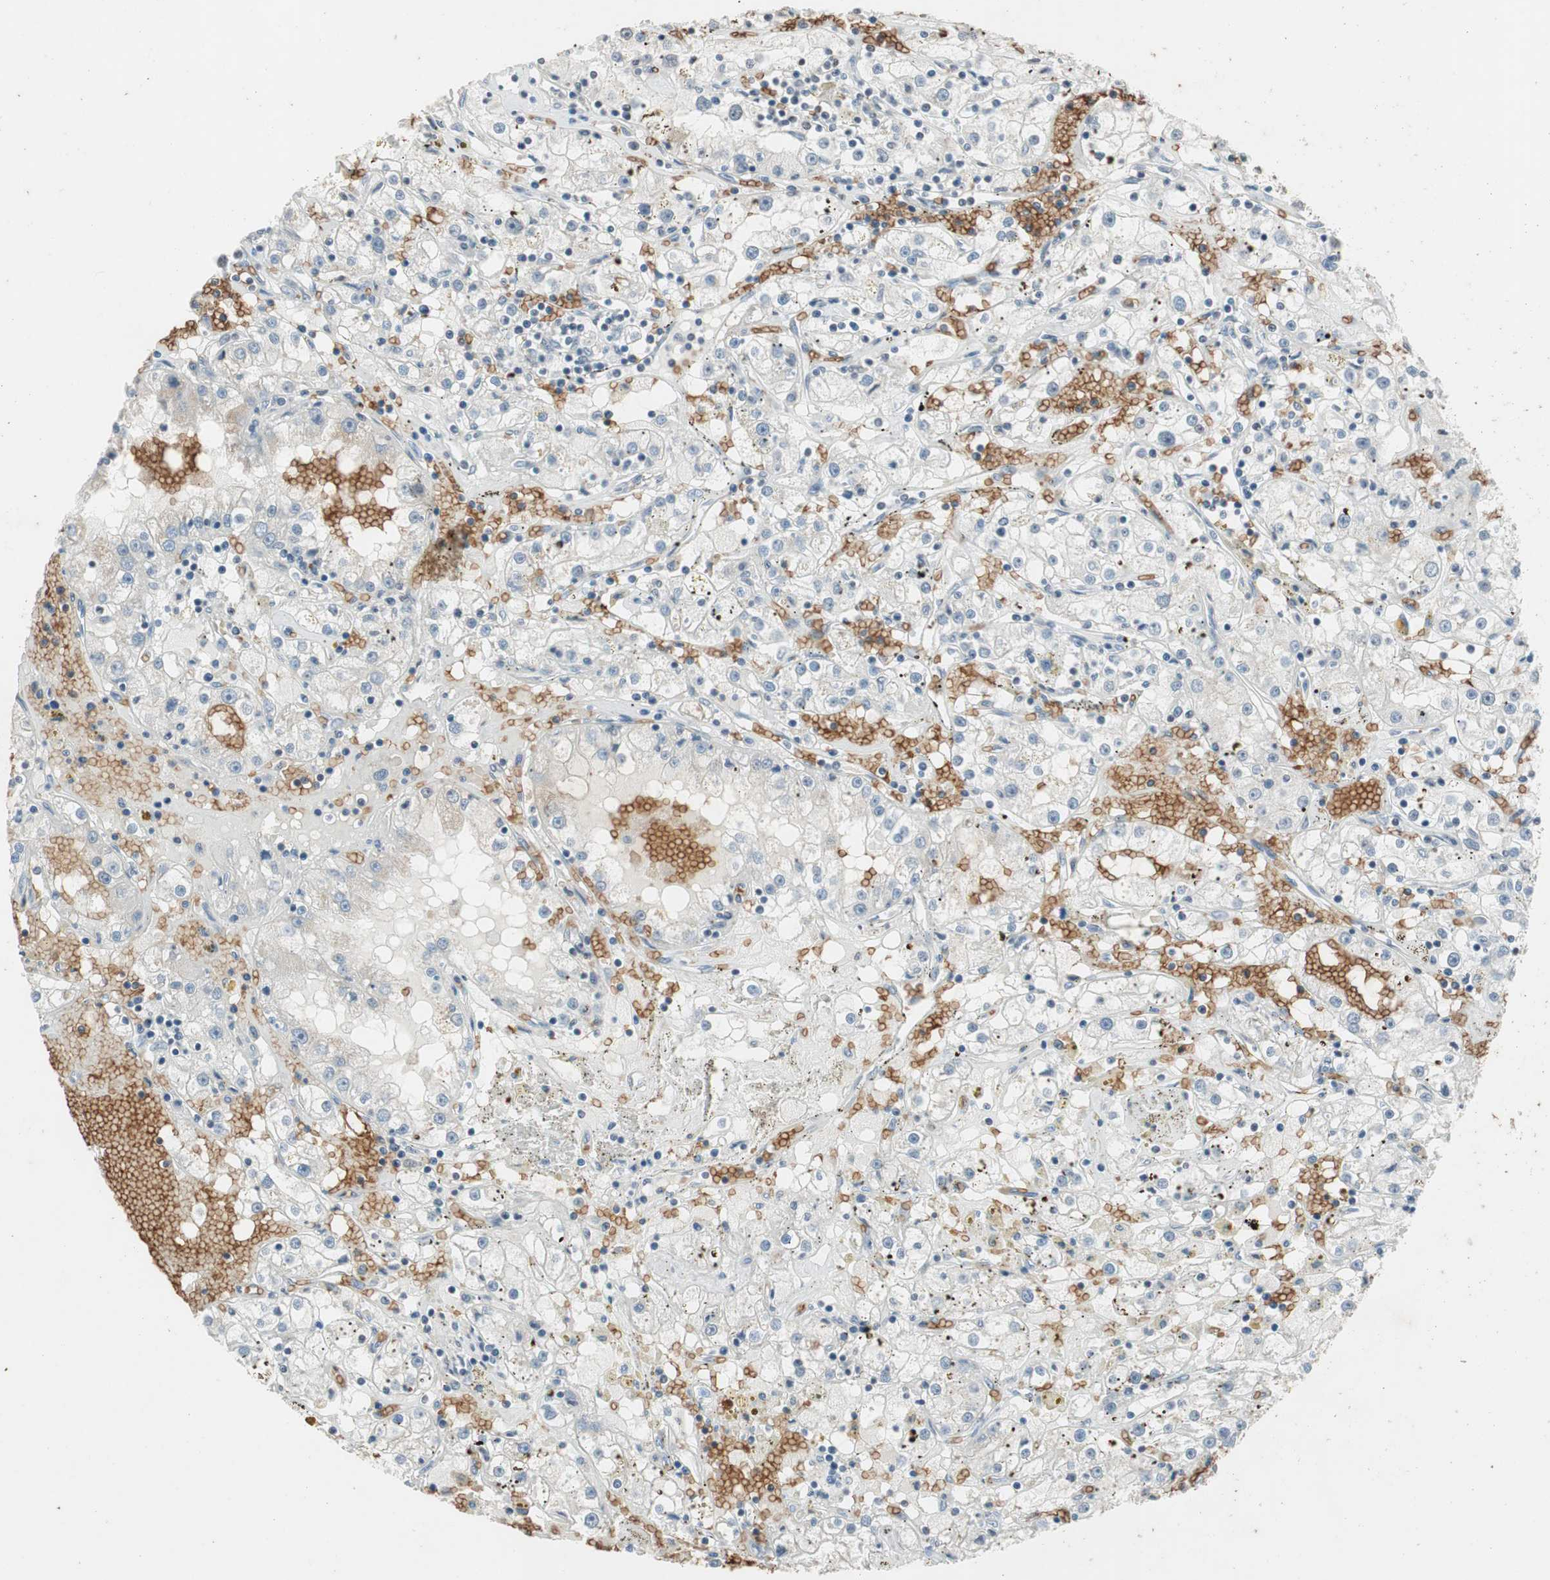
{"staining": {"intensity": "negative", "quantity": "none", "location": "none"}, "tissue": "renal cancer", "cell_type": "Tumor cells", "image_type": "cancer", "snomed": [{"axis": "morphology", "description": "Adenocarcinoma, NOS"}, {"axis": "topography", "description": "Kidney"}], "caption": "High magnification brightfield microscopy of renal cancer (adenocarcinoma) stained with DAB (3,3'-diaminobenzidine) (brown) and counterstained with hematoxylin (blue): tumor cells show no significant staining.", "gene": "GYPC", "patient": {"sex": "male", "age": 56}}